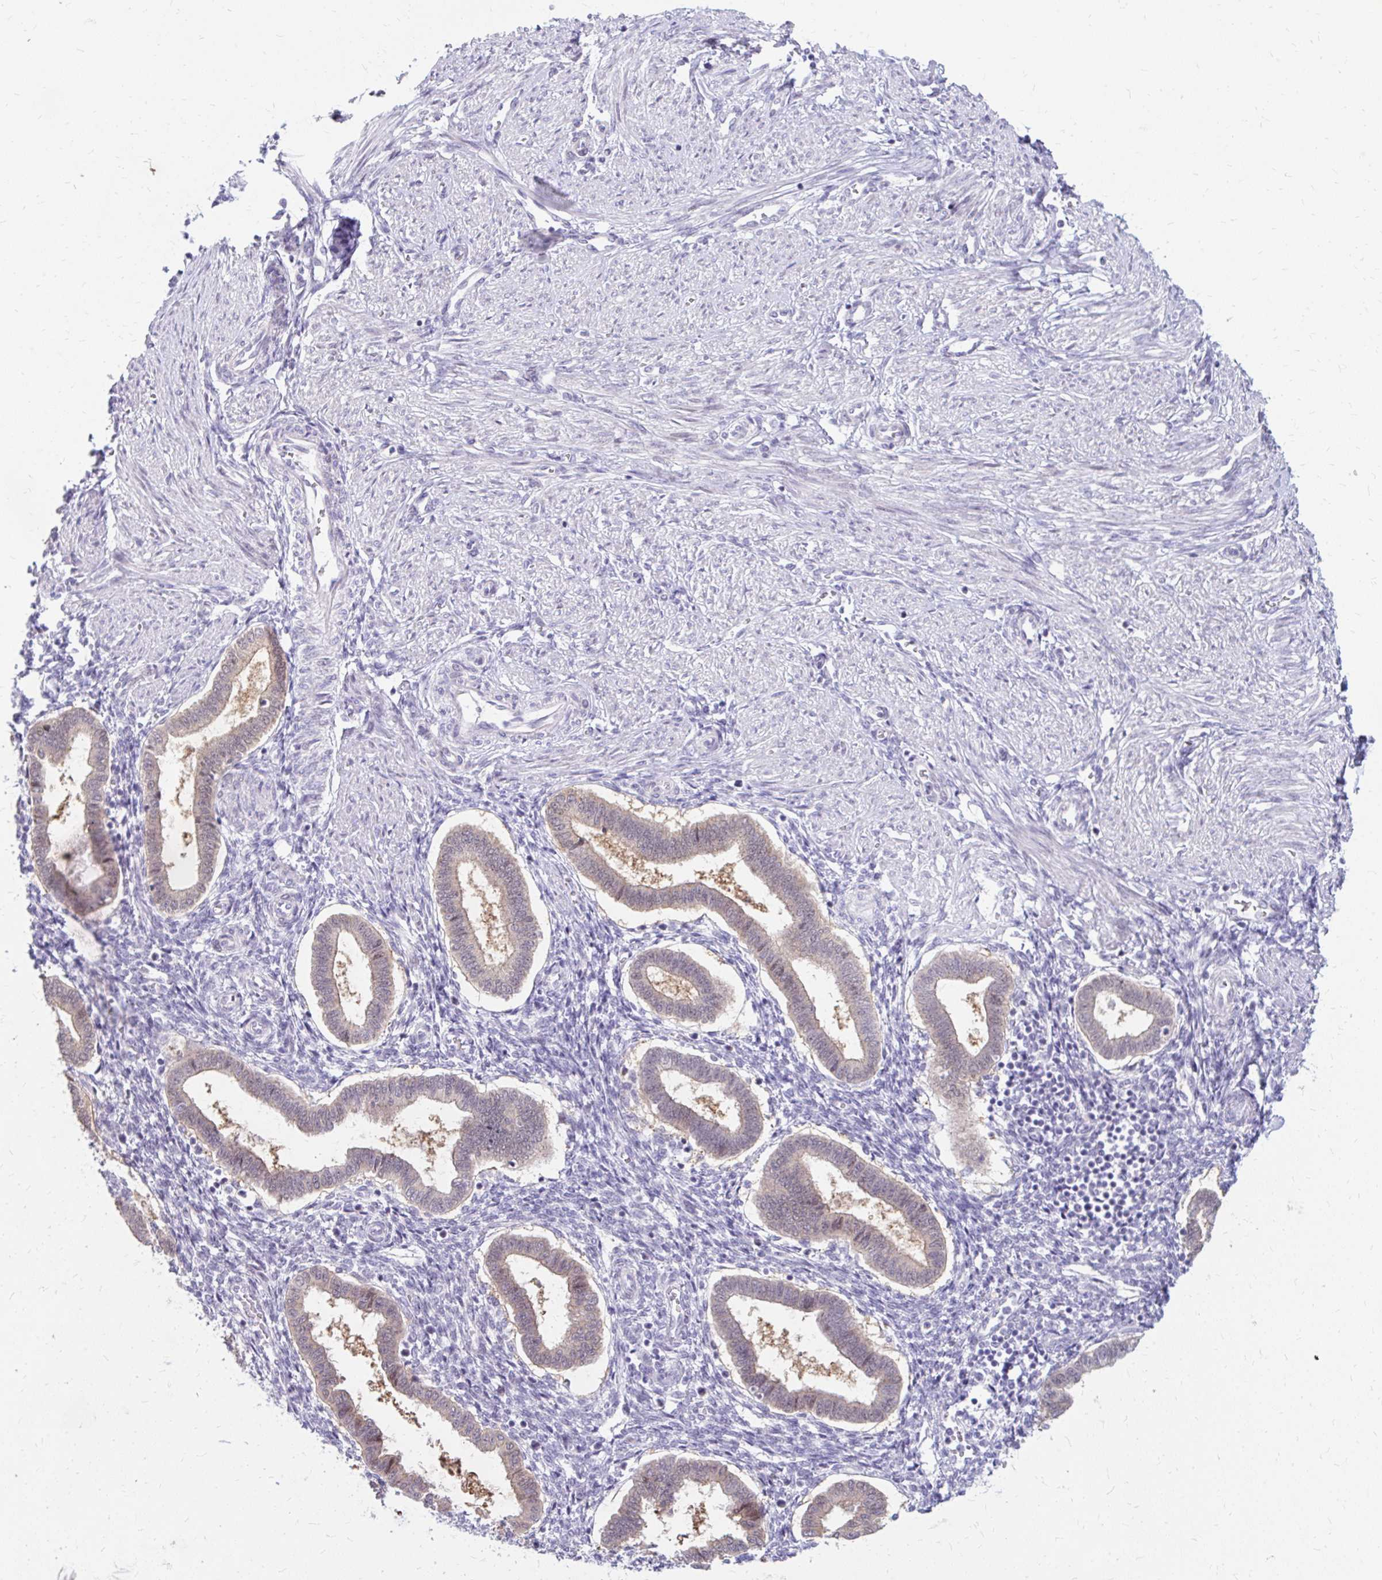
{"staining": {"intensity": "negative", "quantity": "none", "location": "none"}, "tissue": "endometrium", "cell_type": "Cells in endometrial stroma", "image_type": "normal", "snomed": [{"axis": "morphology", "description": "Normal tissue, NOS"}, {"axis": "topography", "description": "Endometrium"}], "caption": "High power microscopy micrograph of an immunohistochemistry micrograph of benign endometrium, revealing no significant expression in cells in endometrial stroma.", "gene": "RGS16", "patient": {"sex": "female", "age": 24}}